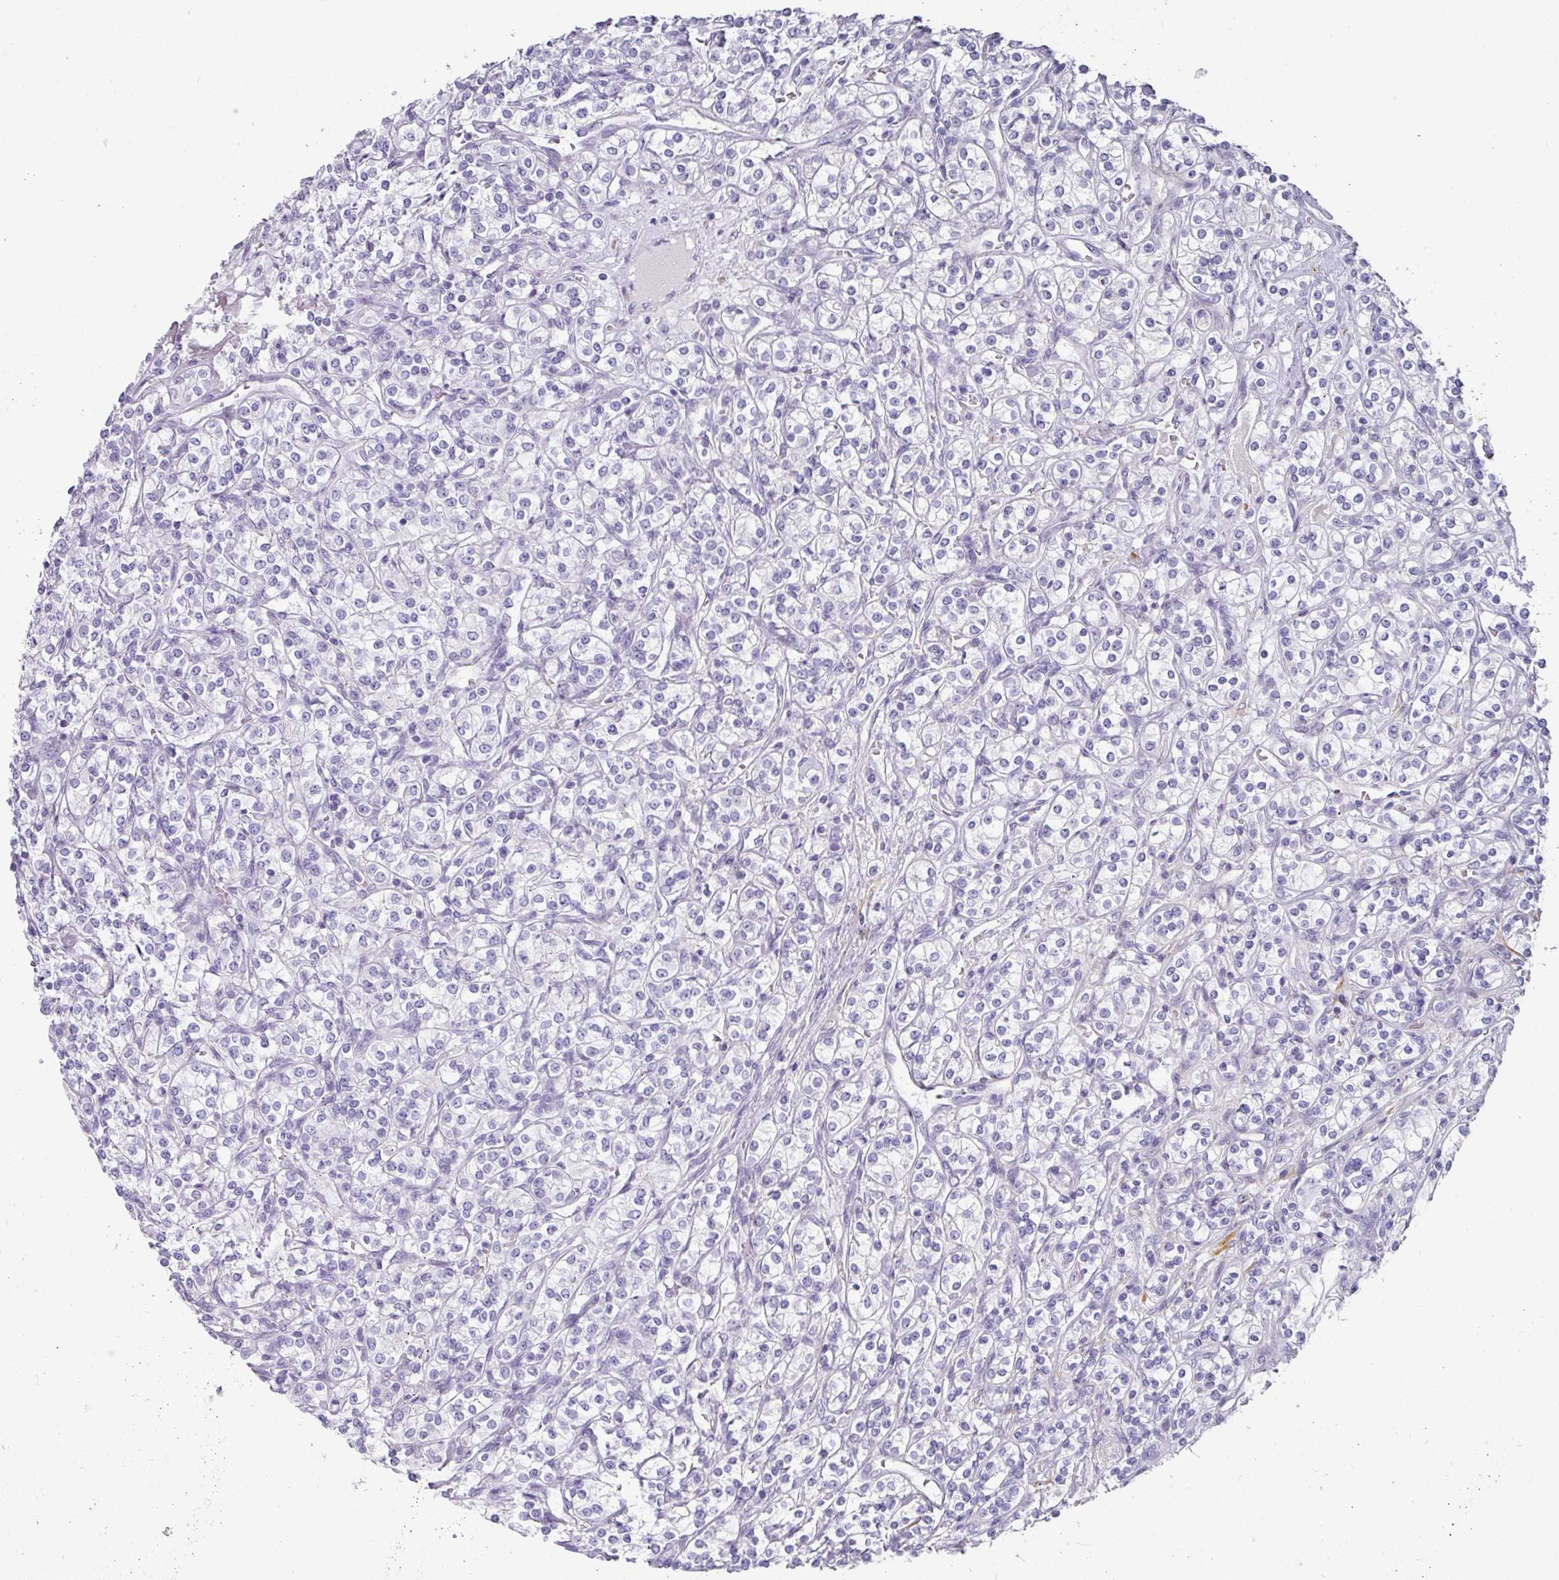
{"staining": {"intensity": "negative", "quantity": "none", "location": "none"}, "tissue": "renal cancer", "cell_type": "Tumor cells", "image_type": "cancer", "snomed": [{"axis": "morphology", "description": "Adenocarcinoma, NOS"}, {"axis": "topography", "description": "Kidney"}], "caption": "Tumor cells show no significant staining in renal cancer. (Stains: DAB immunohistochemistry with hematoxylin counter stain, Microscopy: brightfield microscopy at high magnification).", "gene": "ANKRD29", "patient": {"sex": "male", "age": 77}}